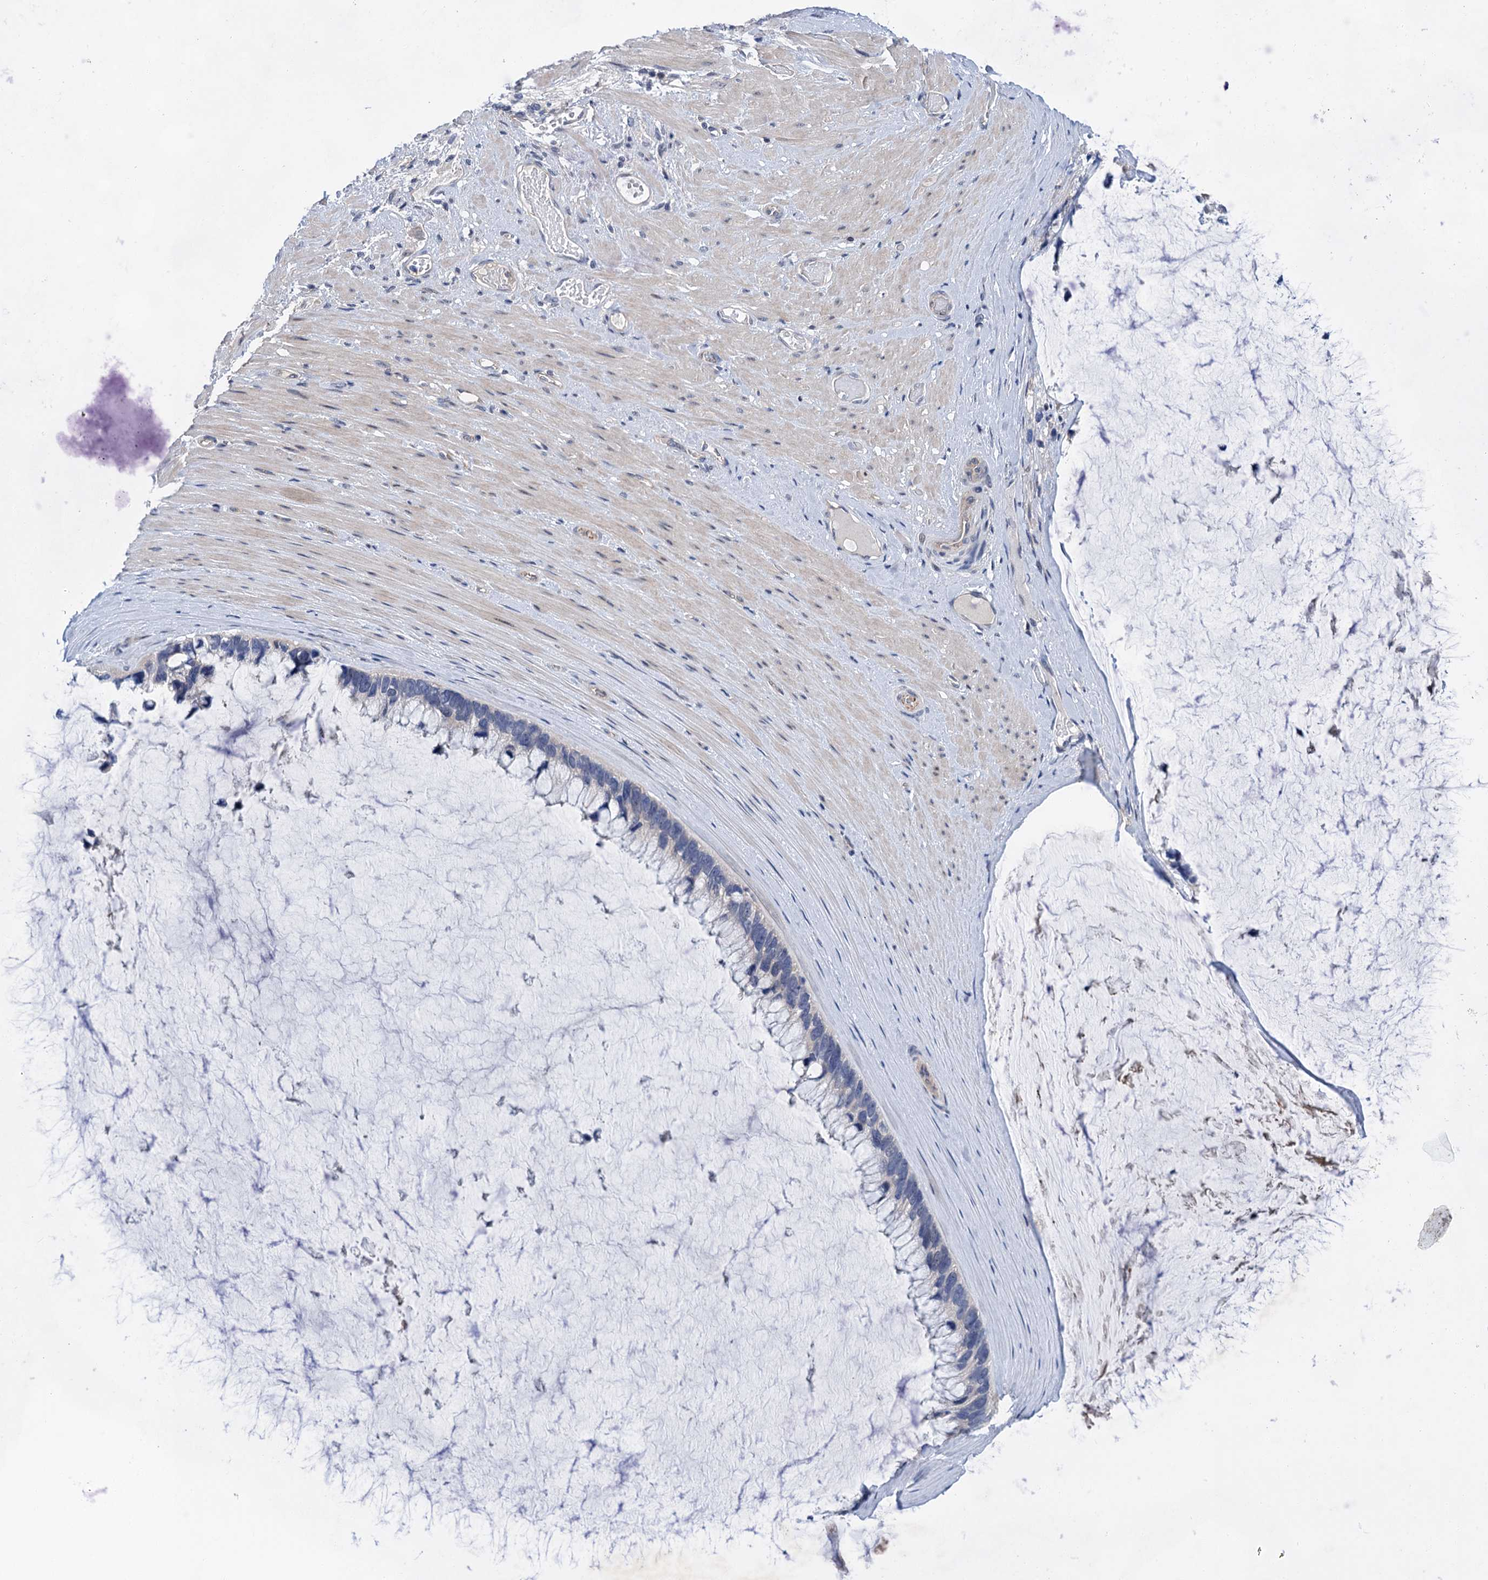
{"staining": {"intensity": "negative", "quantity": "none", "location": "none"}, "tissue": "ovarian cancer", "cell_type": "Tumor cells", "image_type": "cancer", "snomed": [{"axis": "morphology", "description": "Cystadenocarcinoma, mucinous, NOS"}, {"axis": "topography", "description": "Ovary"}], "caption": "An IHC micrograph of mucinous cystadenocarcinoma (ovarian) is shown. There is no staining in tumor cells of mucinous cystadenocarcinoma (ovarian).", "gene": "MORN3", "patient": {"sex": "female", "age": 39}}